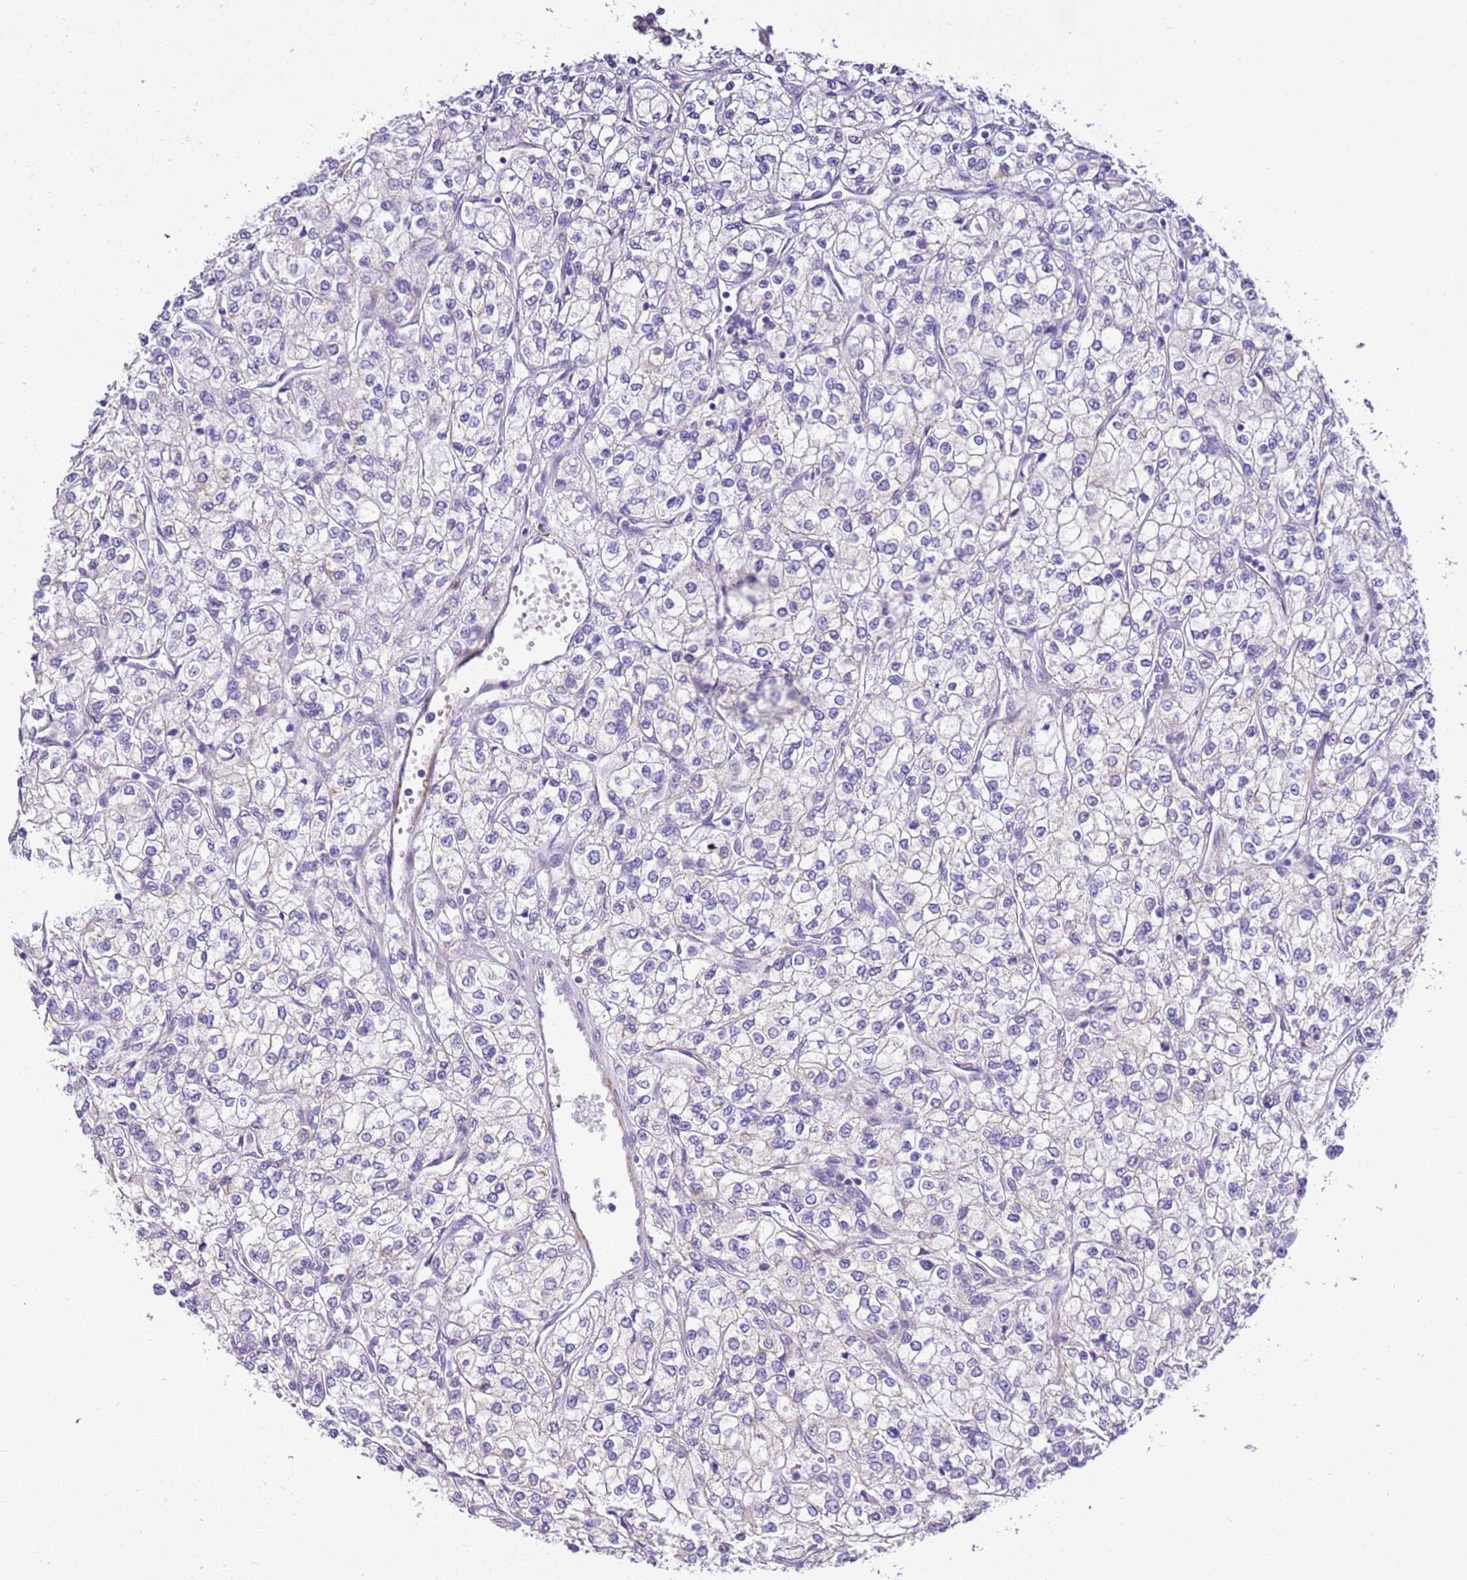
{"staining": {"intensity": "negative", "quantity": "none", "location": "none"}, "tissue": "renal cancer", "cell_type": "Tumor cells", "image_type": "cancer", "snomed": [{"axis": "morphology", "description": "Adenocarcinoma, NOS"}, {"axis": "topography", "description": "Kidney"}], "caption": "IHC of human renal cancer demonstrates no expression in tumor cells. Nuclei are stained in blue.", "gene": "SMIM4", "patient": {"sex": "male", "age": 80}}